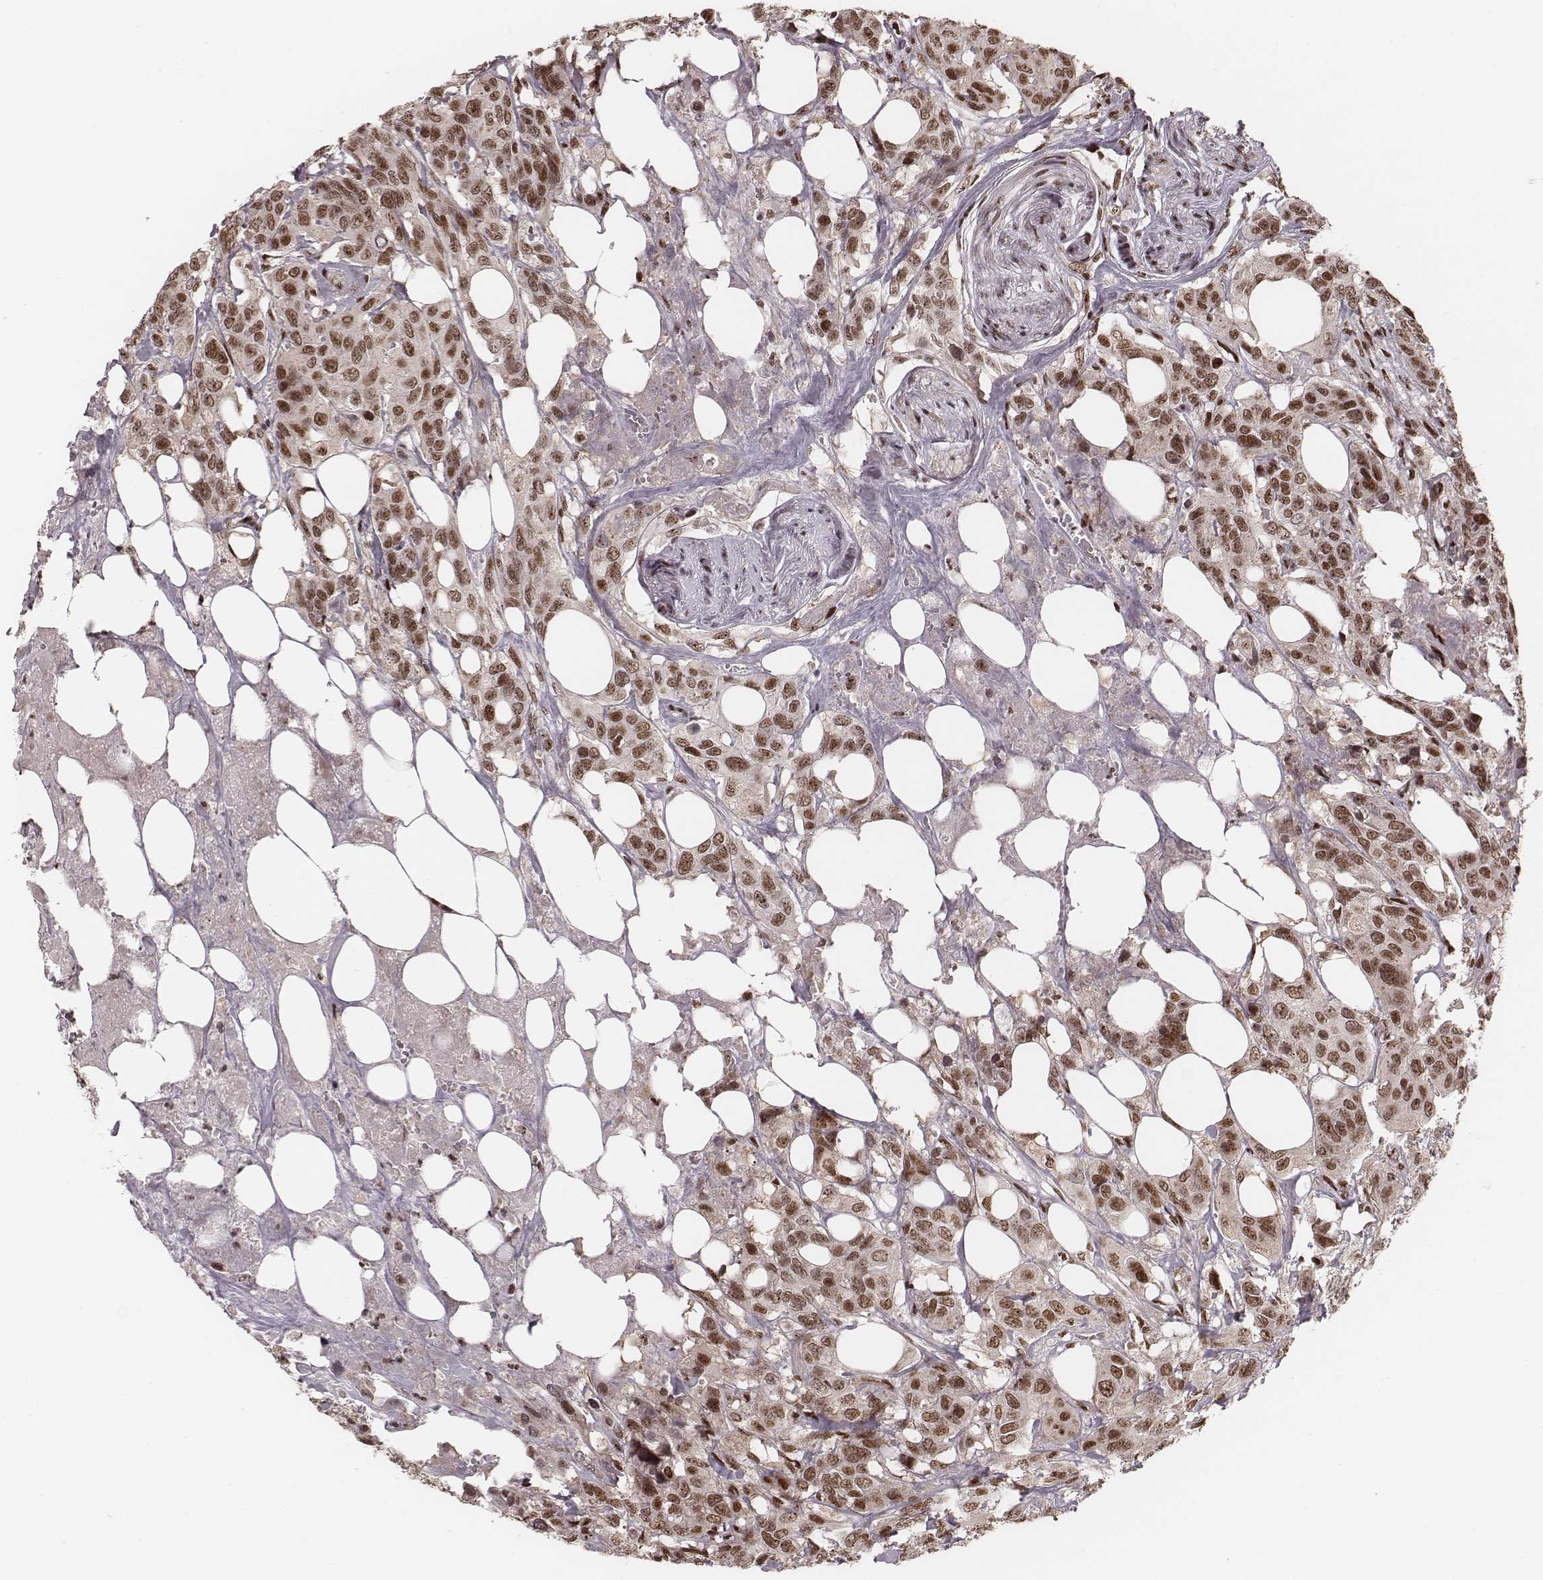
{"staining": {"intensity": "moderate", "quantity": "25%-75%", "location": "nuclear"}, "tissue": "urothelial cancer", "cell_type": "Tumor cells", "image_type": "cancer", "snomed": [{"axis": "morphology", "description": "Urothelial carcinoma, NOS"}, {"axis": "morphology", "description": "Urothelial carcinoma, High grade"}, {"axis": "topography", "description": "Urinary bladder"}], "caption": "Protein staining exhibits moderate nuclear expression in approximately 25%-75% of tumor cells in urothelial cancer. (DAB (3,3'-diaminobenzidine) IHC, brown staining for protein, blue staining for nuclei).", "gene": "VRK3", "patient": {"sex": "male", "age": 63}}